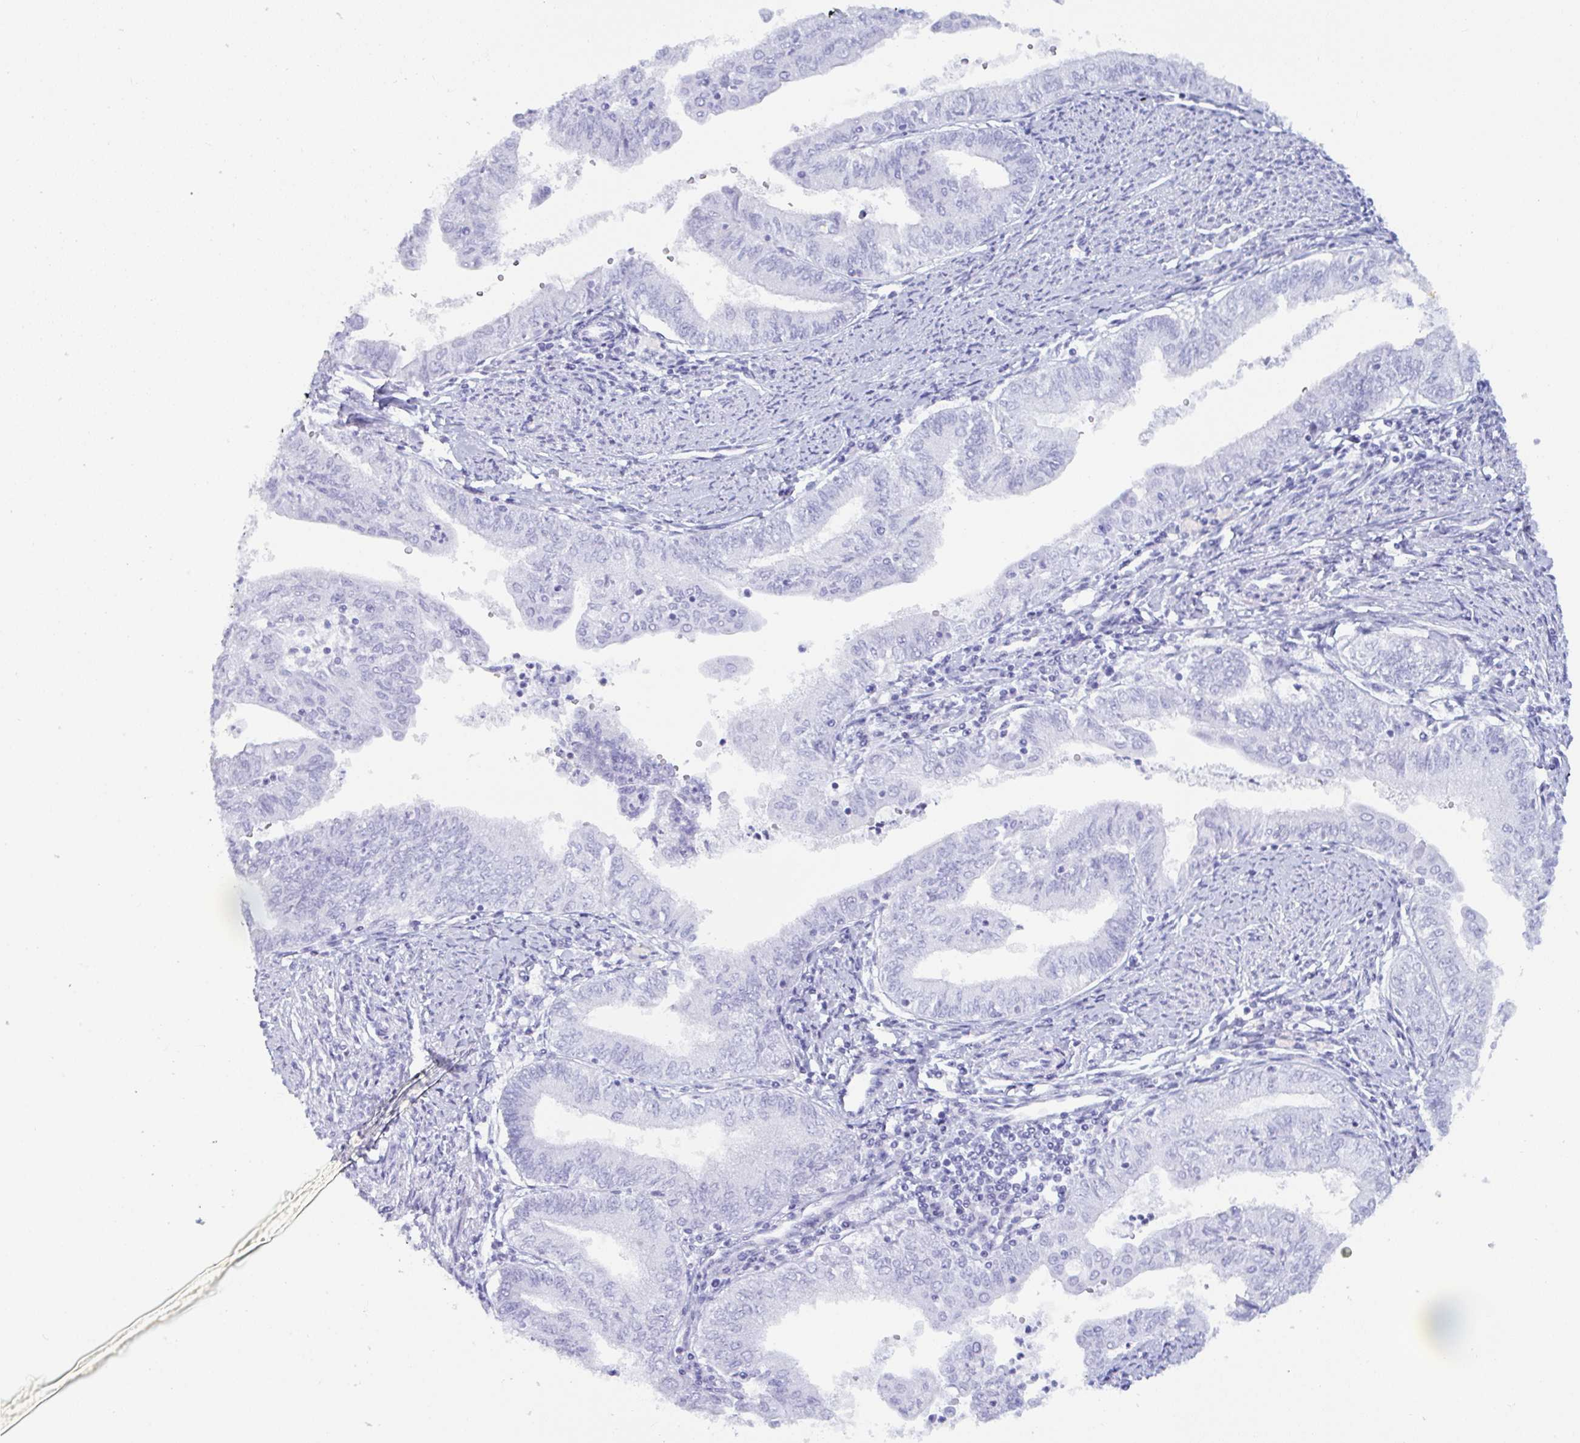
{"staining": {"intensity": "negative", "quantity": "none", "location": "none"}, "tissue": "endometrial cancer", "cell_type": "Tumor cells", "image_type": "cancer", "snomed": [{"axis": "morphology", "description": "Adenocarcinoma, NOS"}, {"axis": "topography", "description": "Endometrium"}], "caption": "Immunohistochemical staining of endometrial adenocarcinoma displays no significant staining in tumor cells. Brightfield microscopy of immunohistochemistry stained with DAB (3,3'-diaminobenzidine) (brown) and hematoxylin (blue), captured at high magnification.", "gene": "MRGPRG", "patient": {"sex": "female", "age": 66}}